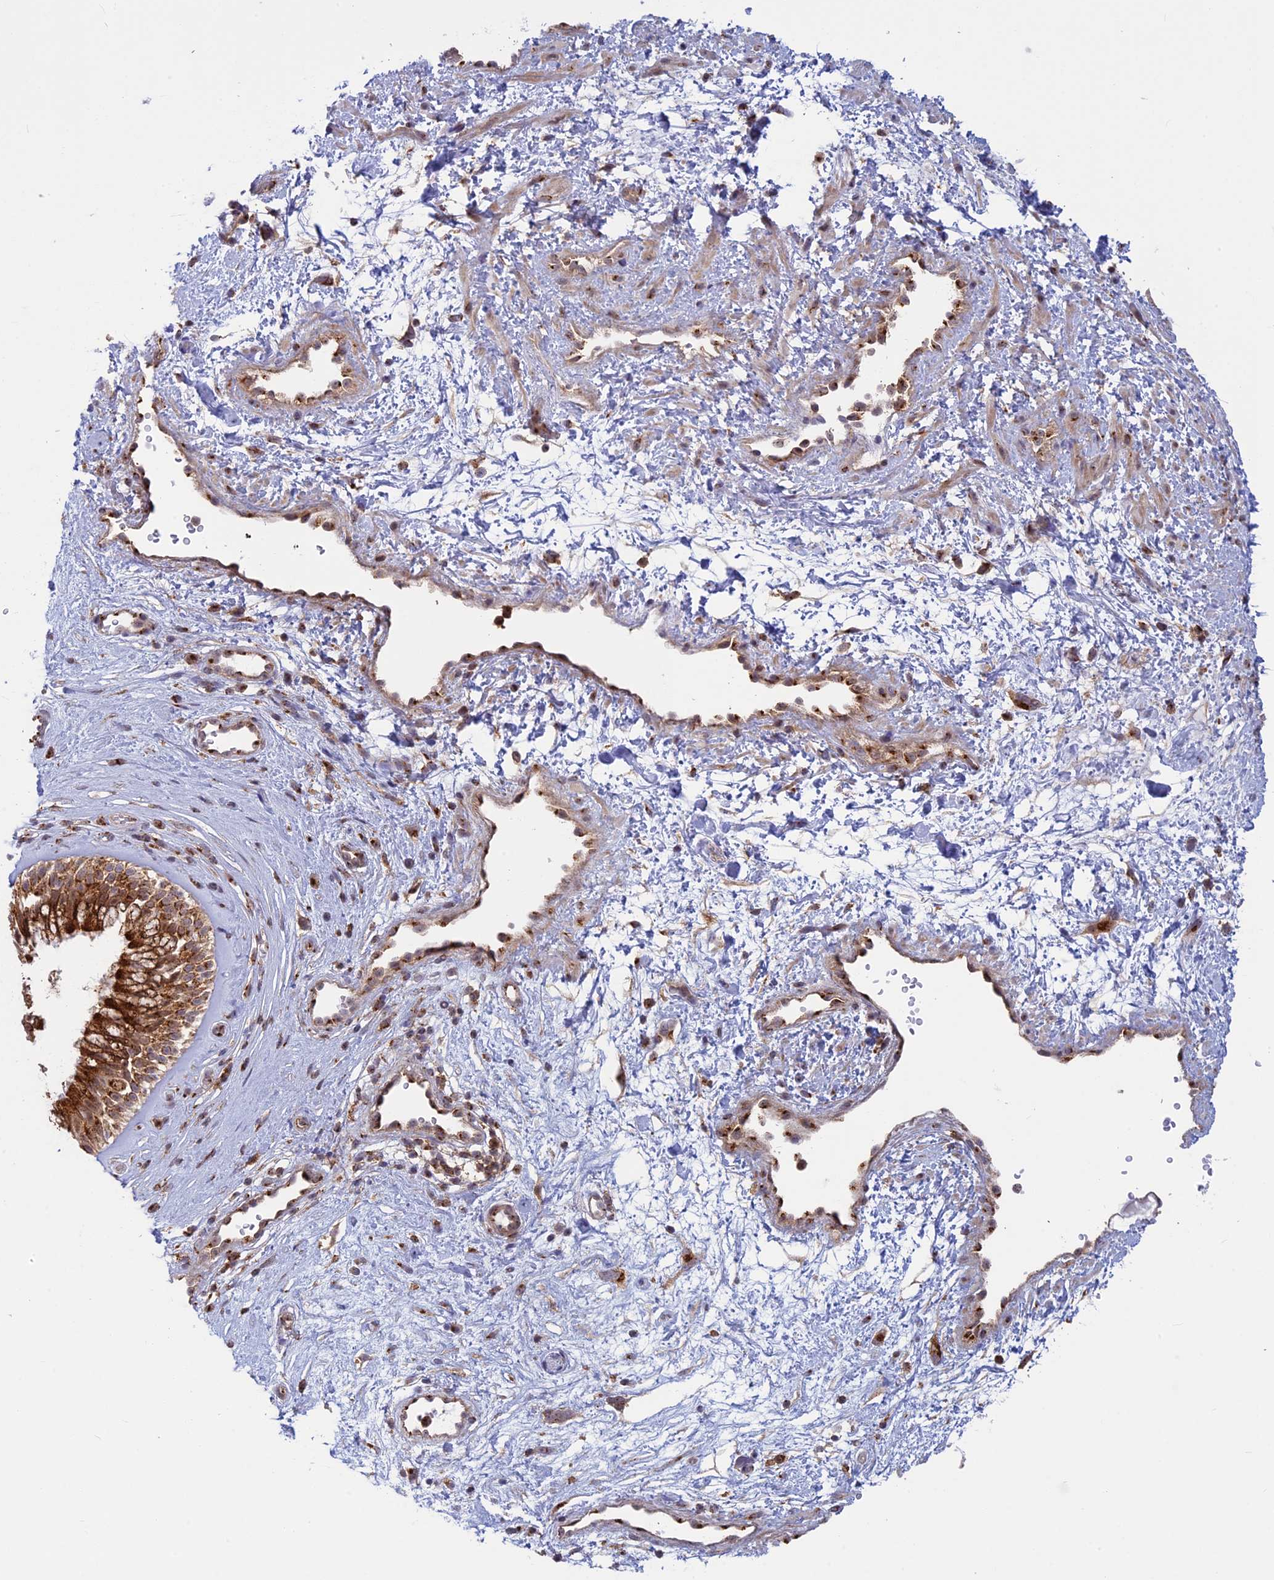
{"staining": {"intensity": "strong", "quantity": ">75%", "location": "cytoplasmic/membranous"}, "tissue": "nasopharynx", "cell_type": "Respiratory epithelial cells", "image_type": "normal", "snomed": [{"axis": "morphology", "description": "Normal tissue, NOS"}, {"axis": "topography", "description": "Nasopharynx"}], "caption": "Immunohistochemical staining of benign nasopharynx reveals strong cytoplasmic/membranous protein positivity in approximately >75% of respiratory epithelial cells.", "gene": "CLINT1", "patient": {"sex": "male", "age": 32}}